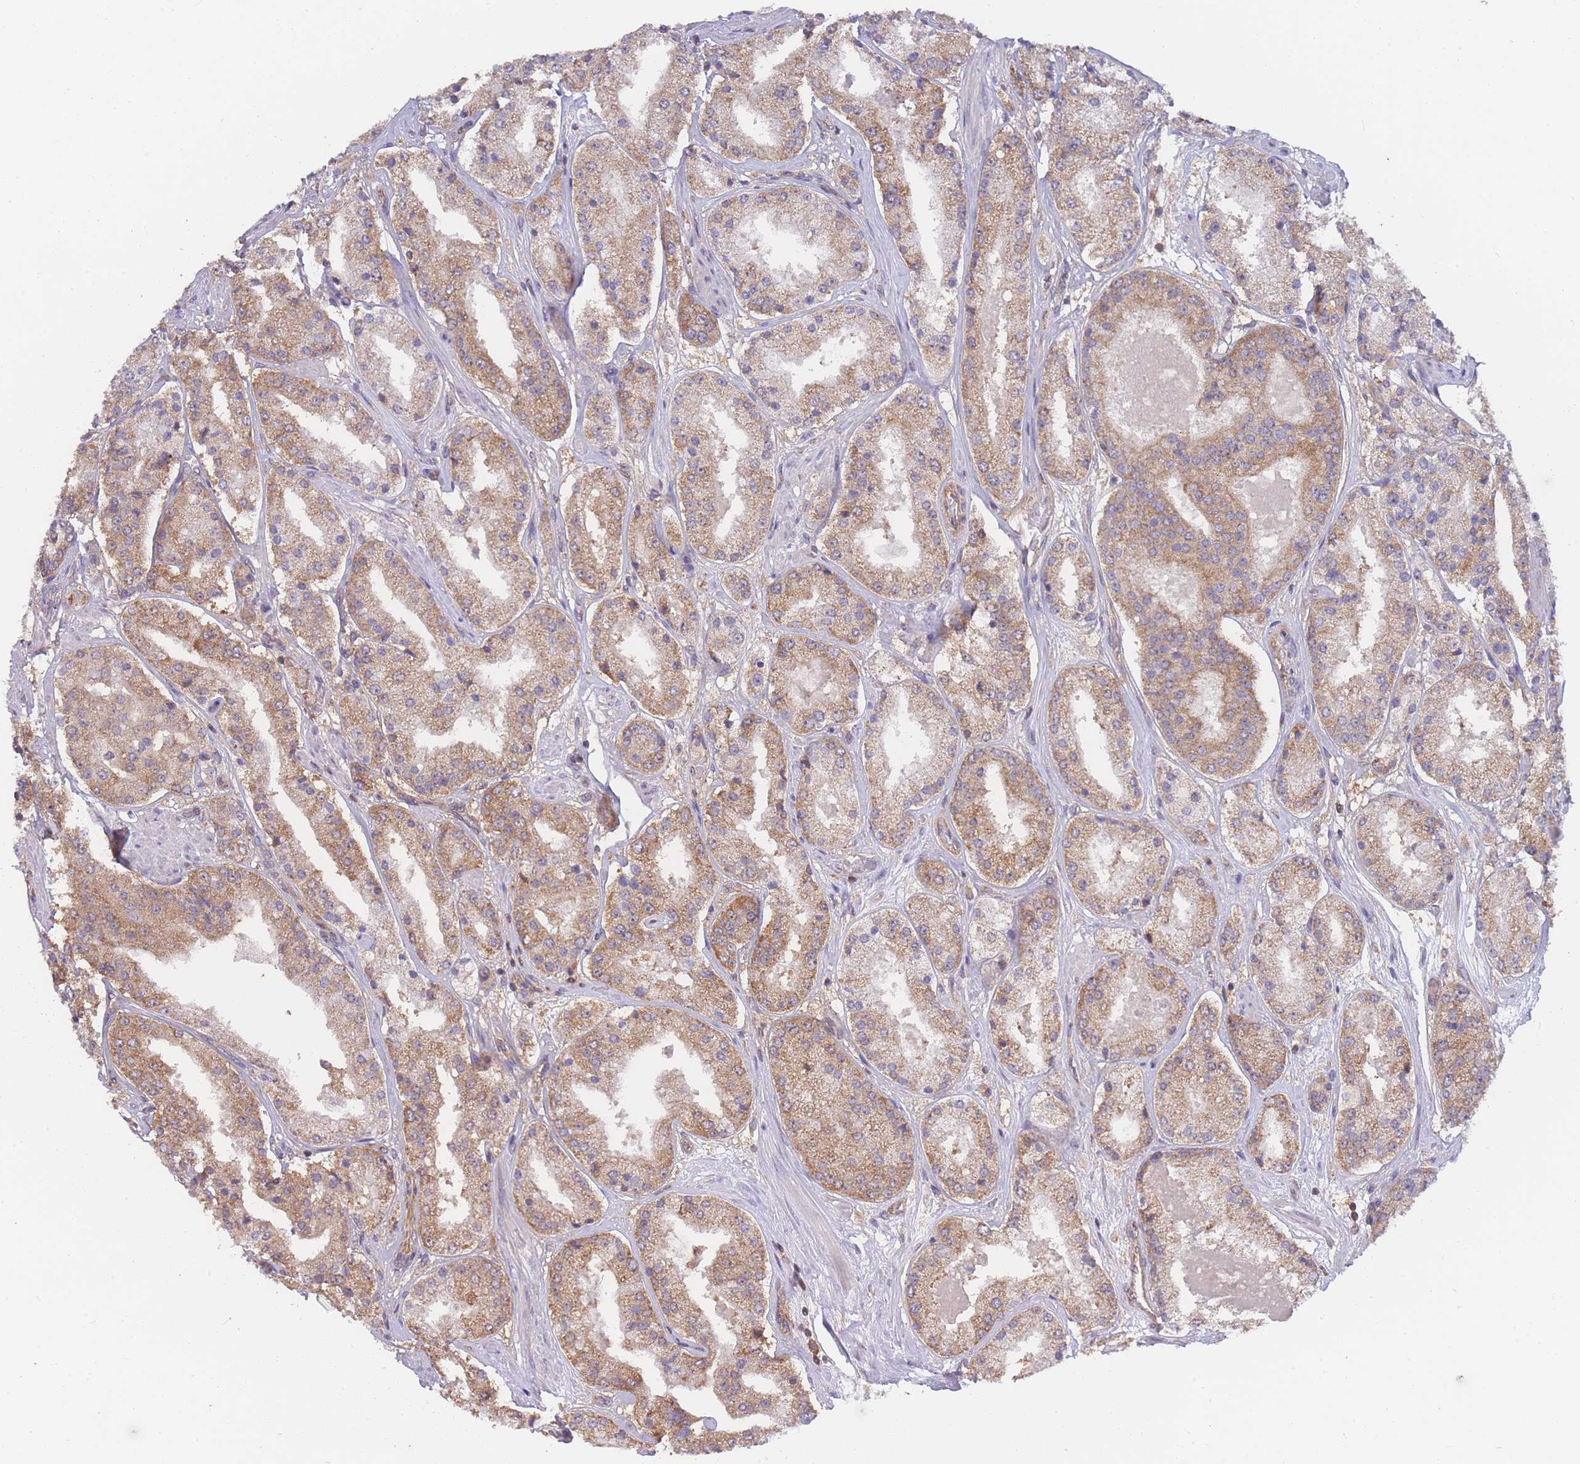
{"staining": {"intensity": "moderate", "quantity": ">75%", "location": "cytoplasmic/membranous"}, "tissue": "prostate cancer", "cell_type": "Tumor cells", "image_type": "cancer", "snomed": [{"axis": "morphology", "description": "Adenocarcinoma, High grade"}, {"axis": "topography", "description": "Prostate"}], "caption": "DAB immunohistochemical staining of adenocarcinoma (high-grade) (prostate) displays moderate cytoplasmic/membranous protein staining in approximately >75% of tumor cells.", "gene": "MRPS18B", "patient": {"sex": "male", "age": 63}}